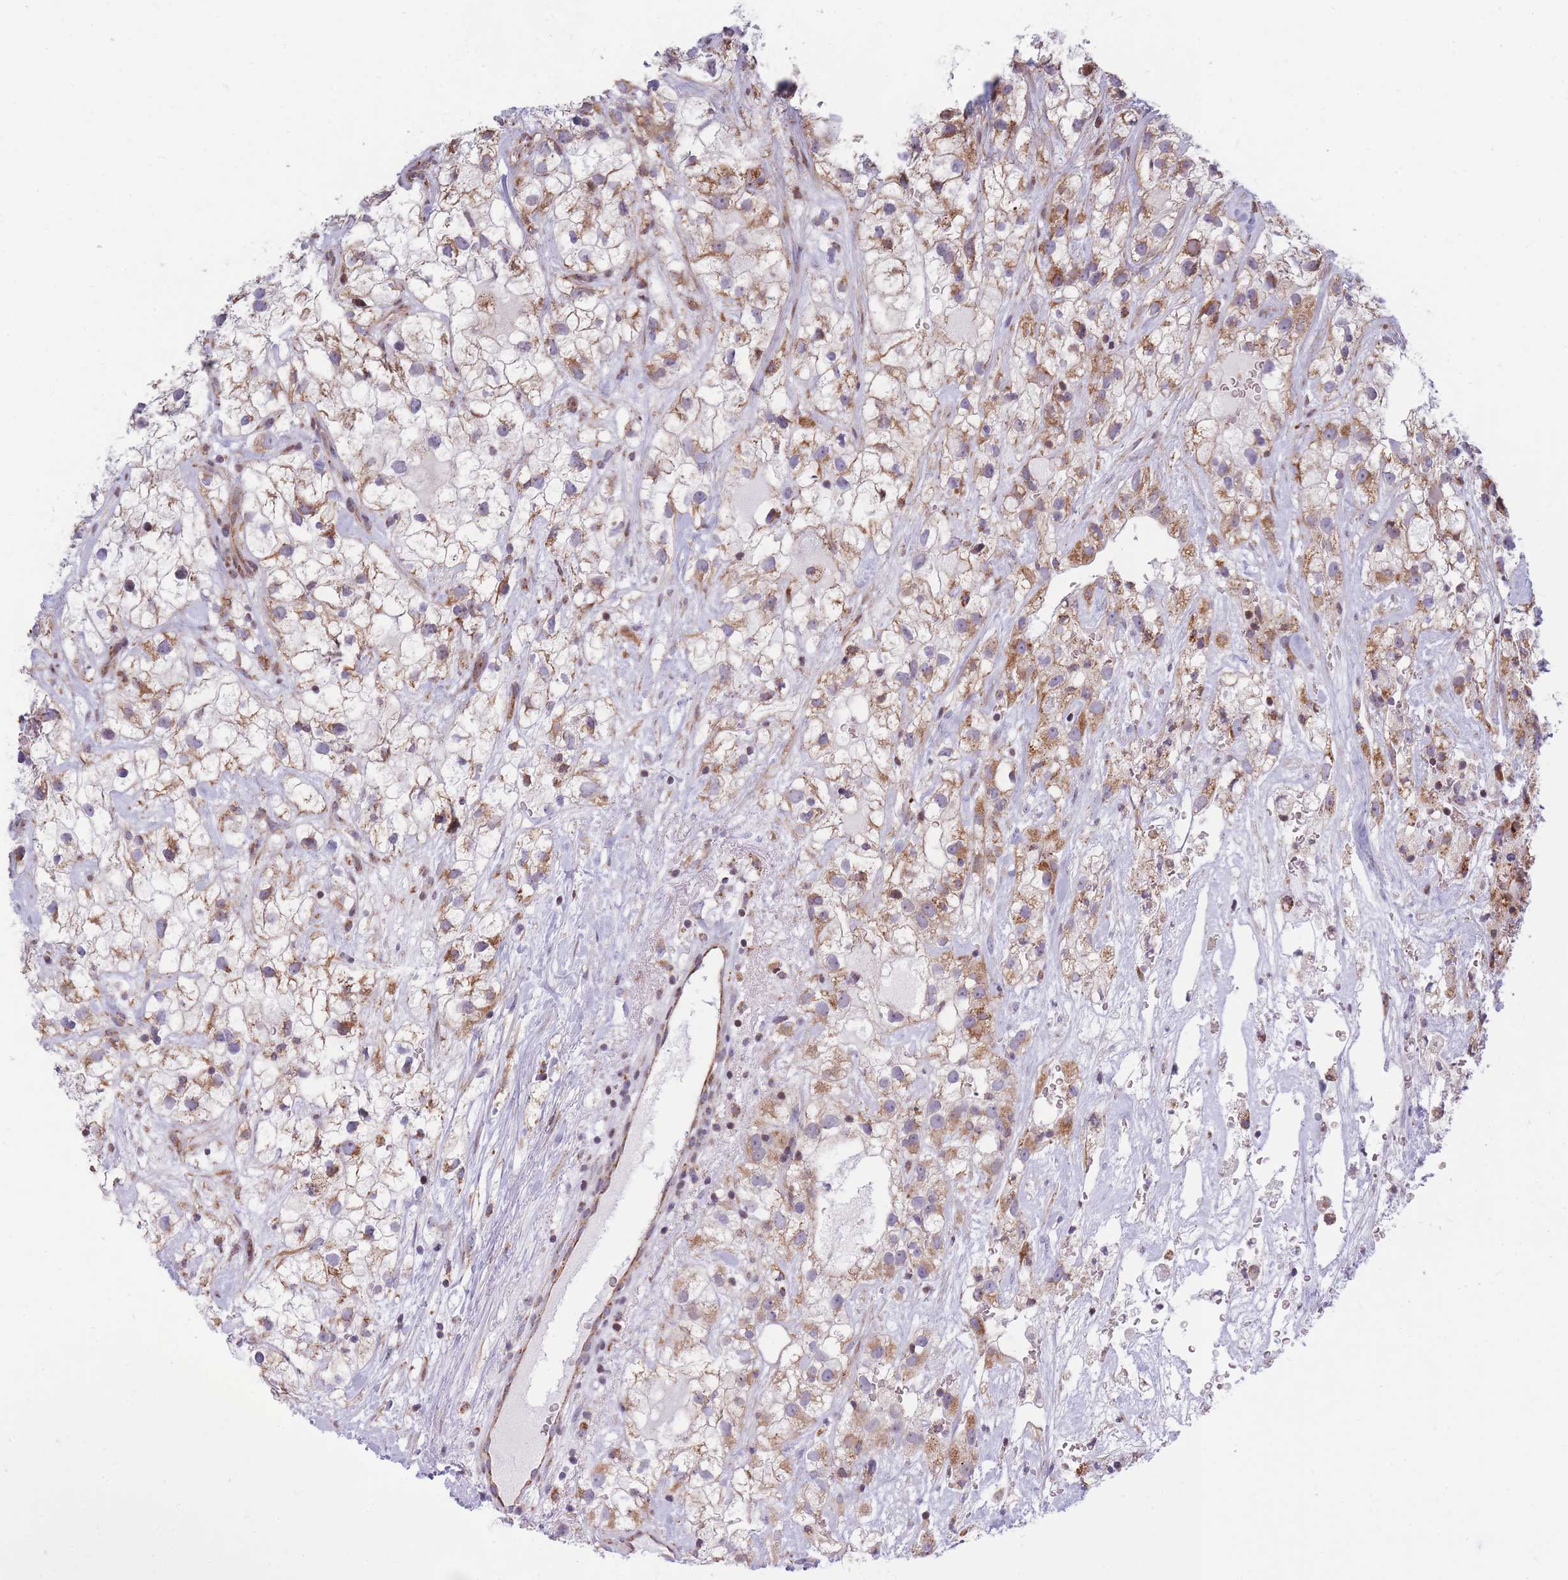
{"staining": {"intensity": "moderate", "quantity": "25%-75%", "location": "cytoplasmic/membranous"}, "tissue": "renal cancer", "cell_type": "Tumor cells", "image_type": "cancer", "snomed": [{"axis": "morphology", "description": "Adenocarcinoma, NOS"}, {"axis": "topography", "description": "Kidney"}], "caption": "Renal cancer stained with DAB IHC exhibits medium levels of moderate cytoplasmic/membranous staining in approximately 25%-75% of tumor cells.", "gene": "MOB4", "patient": {"sex": "male", "age": 59}}